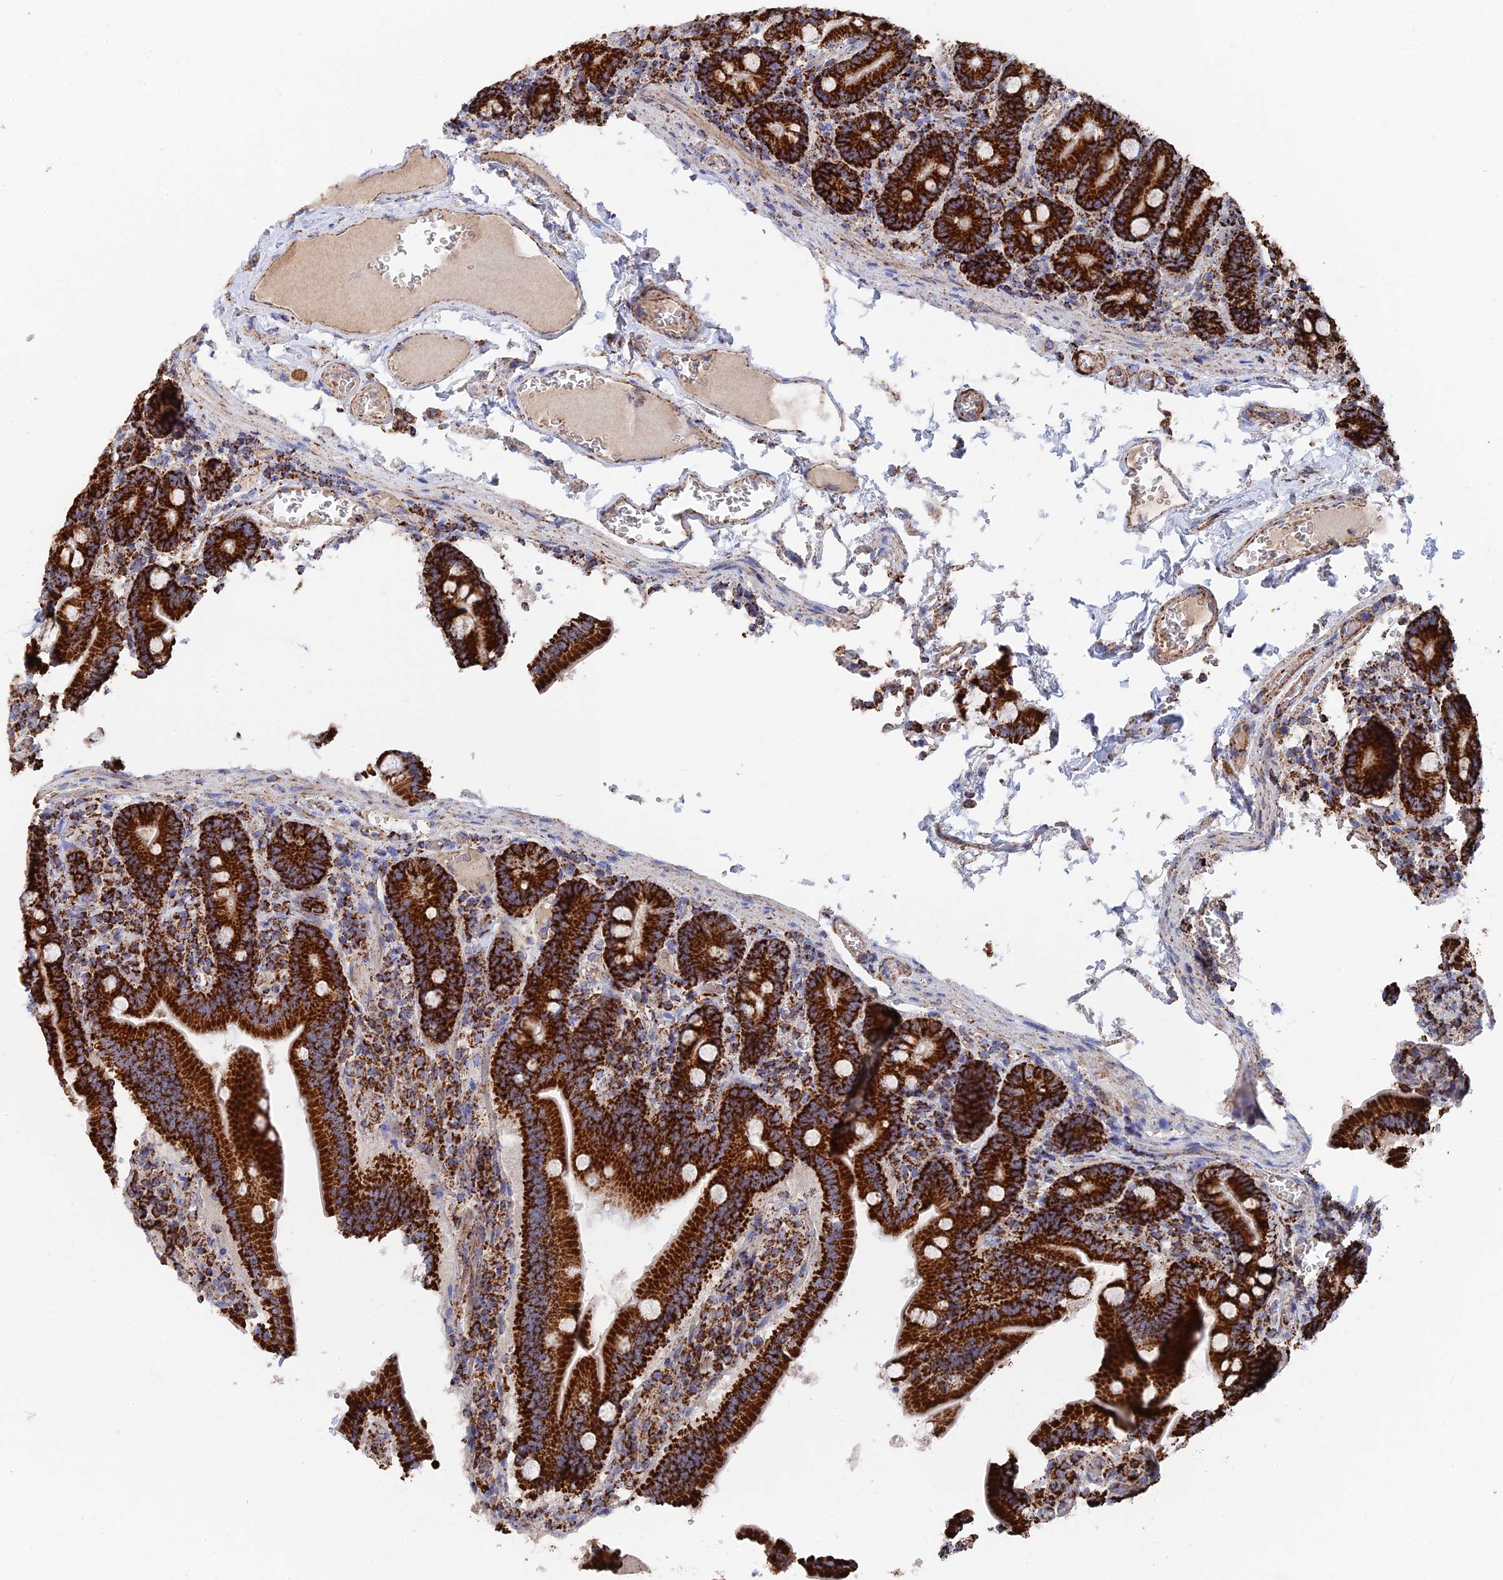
{"staining": {"intensity": "strong", "quantity": ">75%", "location": "cytoplasmic/membranous"}, "tissue": "duodenum", "cell_type": "Glandular cells", "image_type": "normal", "snomed": [{"axis": "morphology", "description": "Normal tissue, NOS"}, {"axis": "topography", "description": "Duodenum"}], "caption": "An immunohistochemistry histopathology image of unremarkable tissue is shown. Protein staining in brown shows strong cytoplasmic/membranous positivity in duodenum within glandular cells. The protein of interest is stained brown, and the nuclei are stained in blue (DAB IHC with brightfield microscopy, high magnification).", "gene": "HAUS8", "patient": {"sex": "female", "age": 62}}